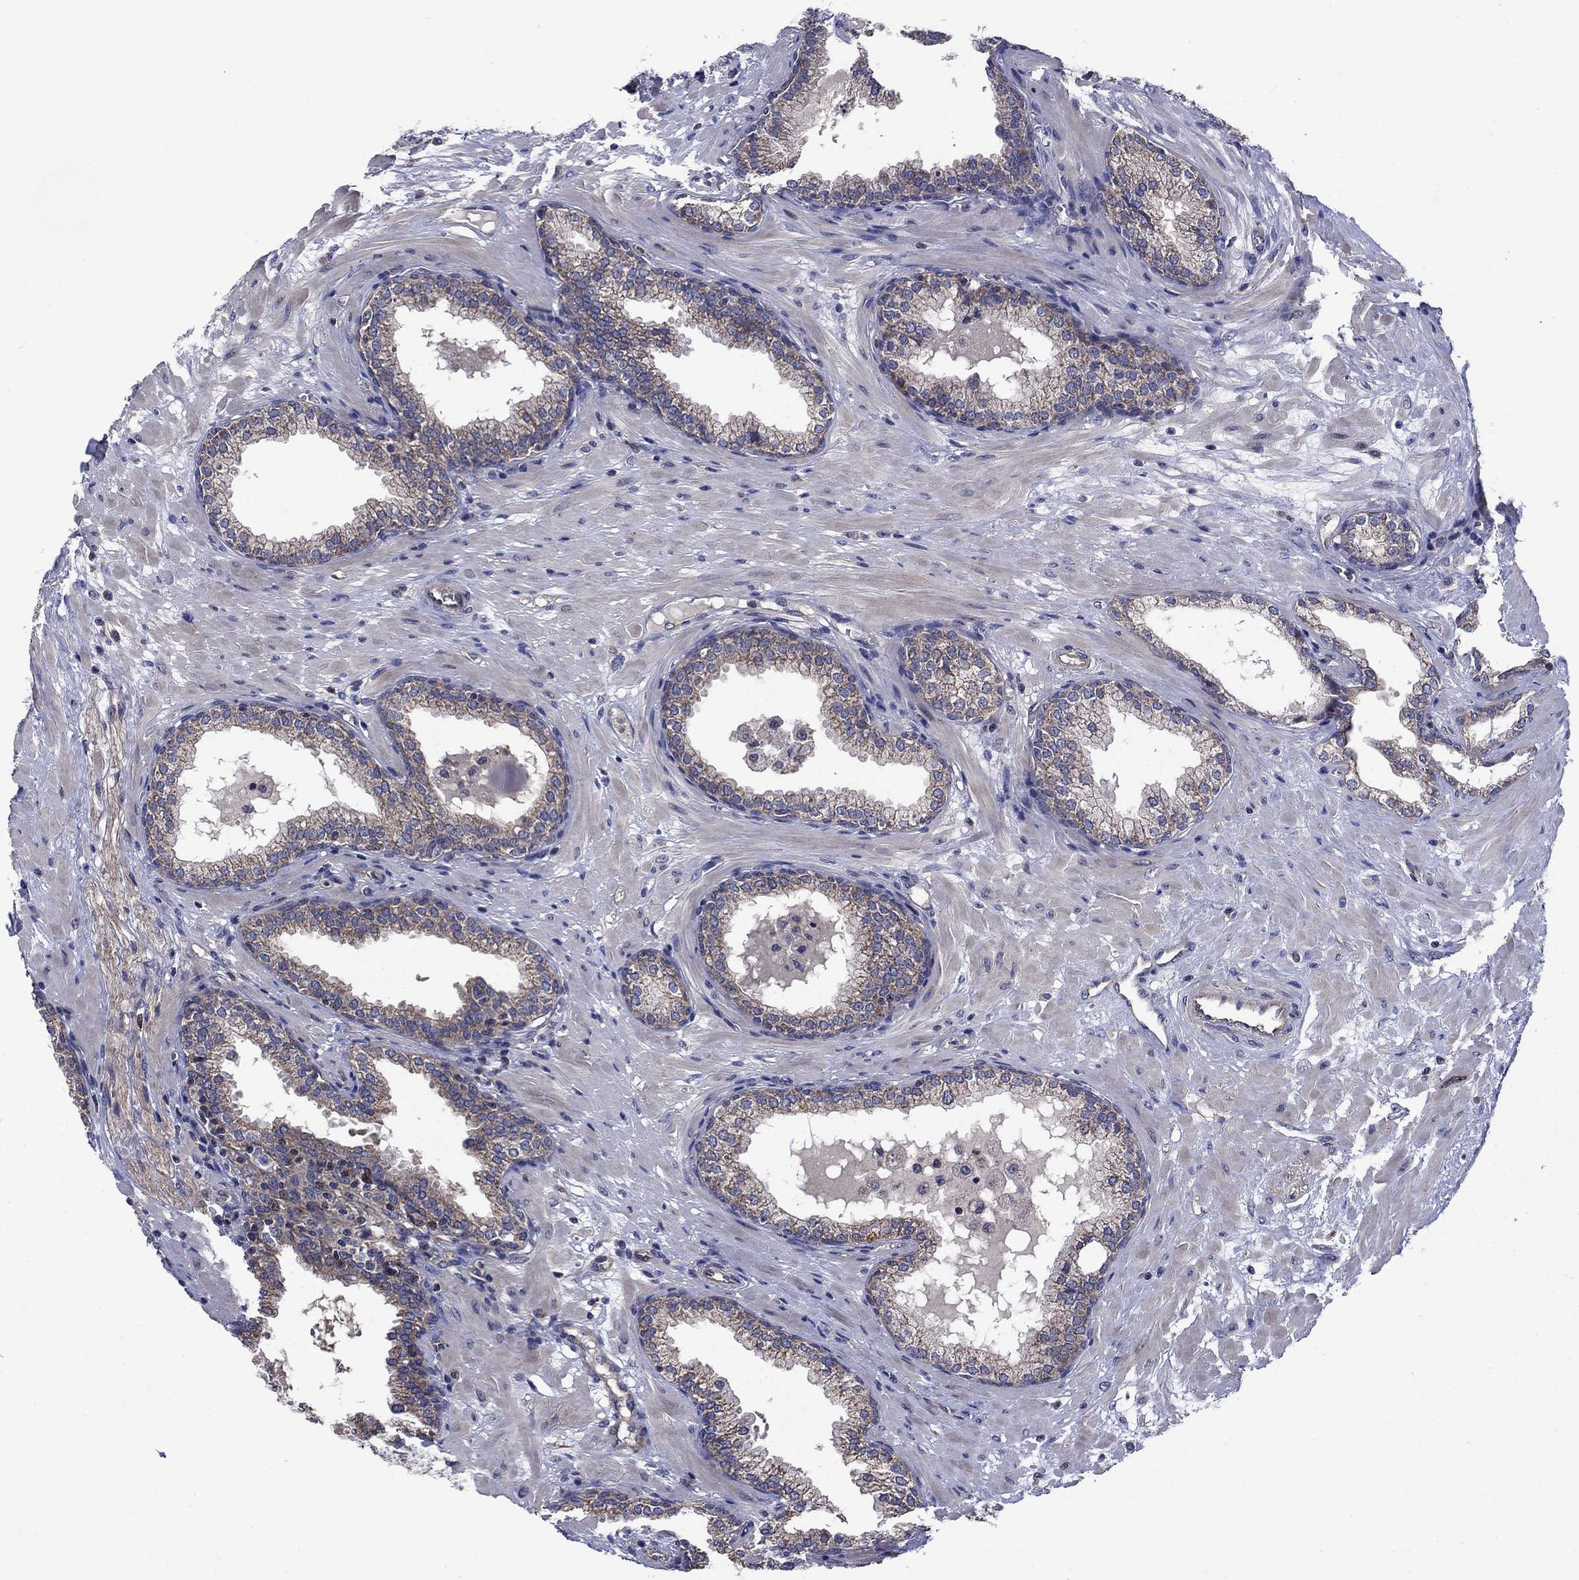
{"staining": {"intensity": "weak", "quantity": "<25%", "location": "cytoplasmic/membranous"}, "tissue": "prostate", "cell_type": "Glandular cells", "image_type": "normal", "snomed": [{"axis": "morphology", "description": "Normal tissue, NOS"}, {"axis": "topography", "description": "Prostate"}], "caption": "High power microscopy micrograph of an IHC histopathology image of normal prostate, revealing no significant positivity in glandular cells. (Brightfield microscopy of DAB (3,3'-diaminobenzidine) immunohistochemistry at high magnification).", "gene": "KIF22", "patient": {"sex": "male", "age": 64}}